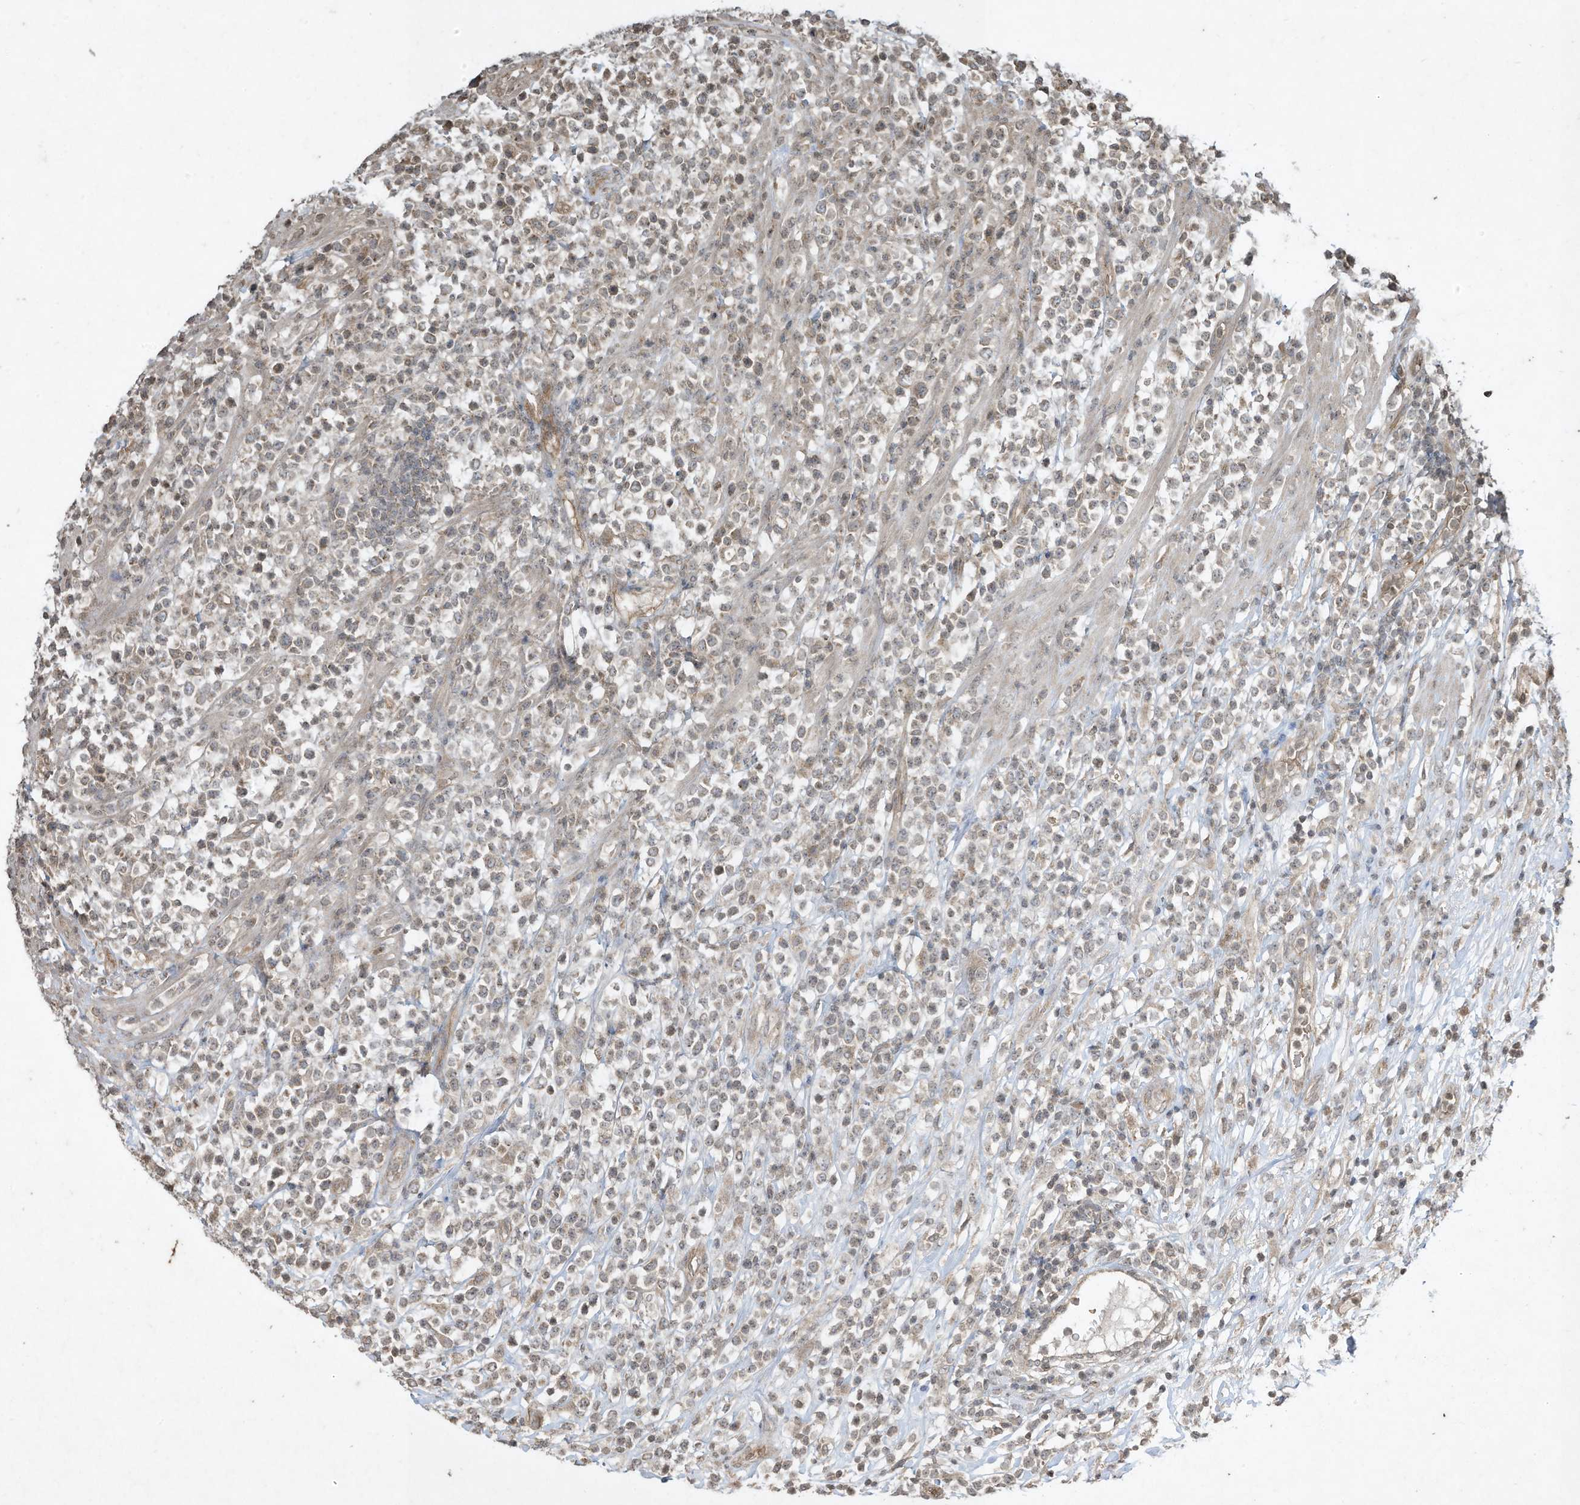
{"staining": {"intensity": "weak", "quantity": "25%-75%", "location": "nuclear"}, "tissue": "lymphoma", "cell_type": "Tumor cells", "image_type": "cancer", "snomed": [{"axis": "morphology", "description": "Malignant lymphoma, non-Hodgkin's type, High grade"}, {"axis": "topography", "description": "Colon"}], "caption": "Malignant lymphoma, non-Hodgkin's type (high-grade) stained for a protein (brown) exhibits weak nuclear positive positivity in approximately 25%-75% of tumor cells.", "gene": "MATN2", "patient": {"sex": "female", "age": 53}}